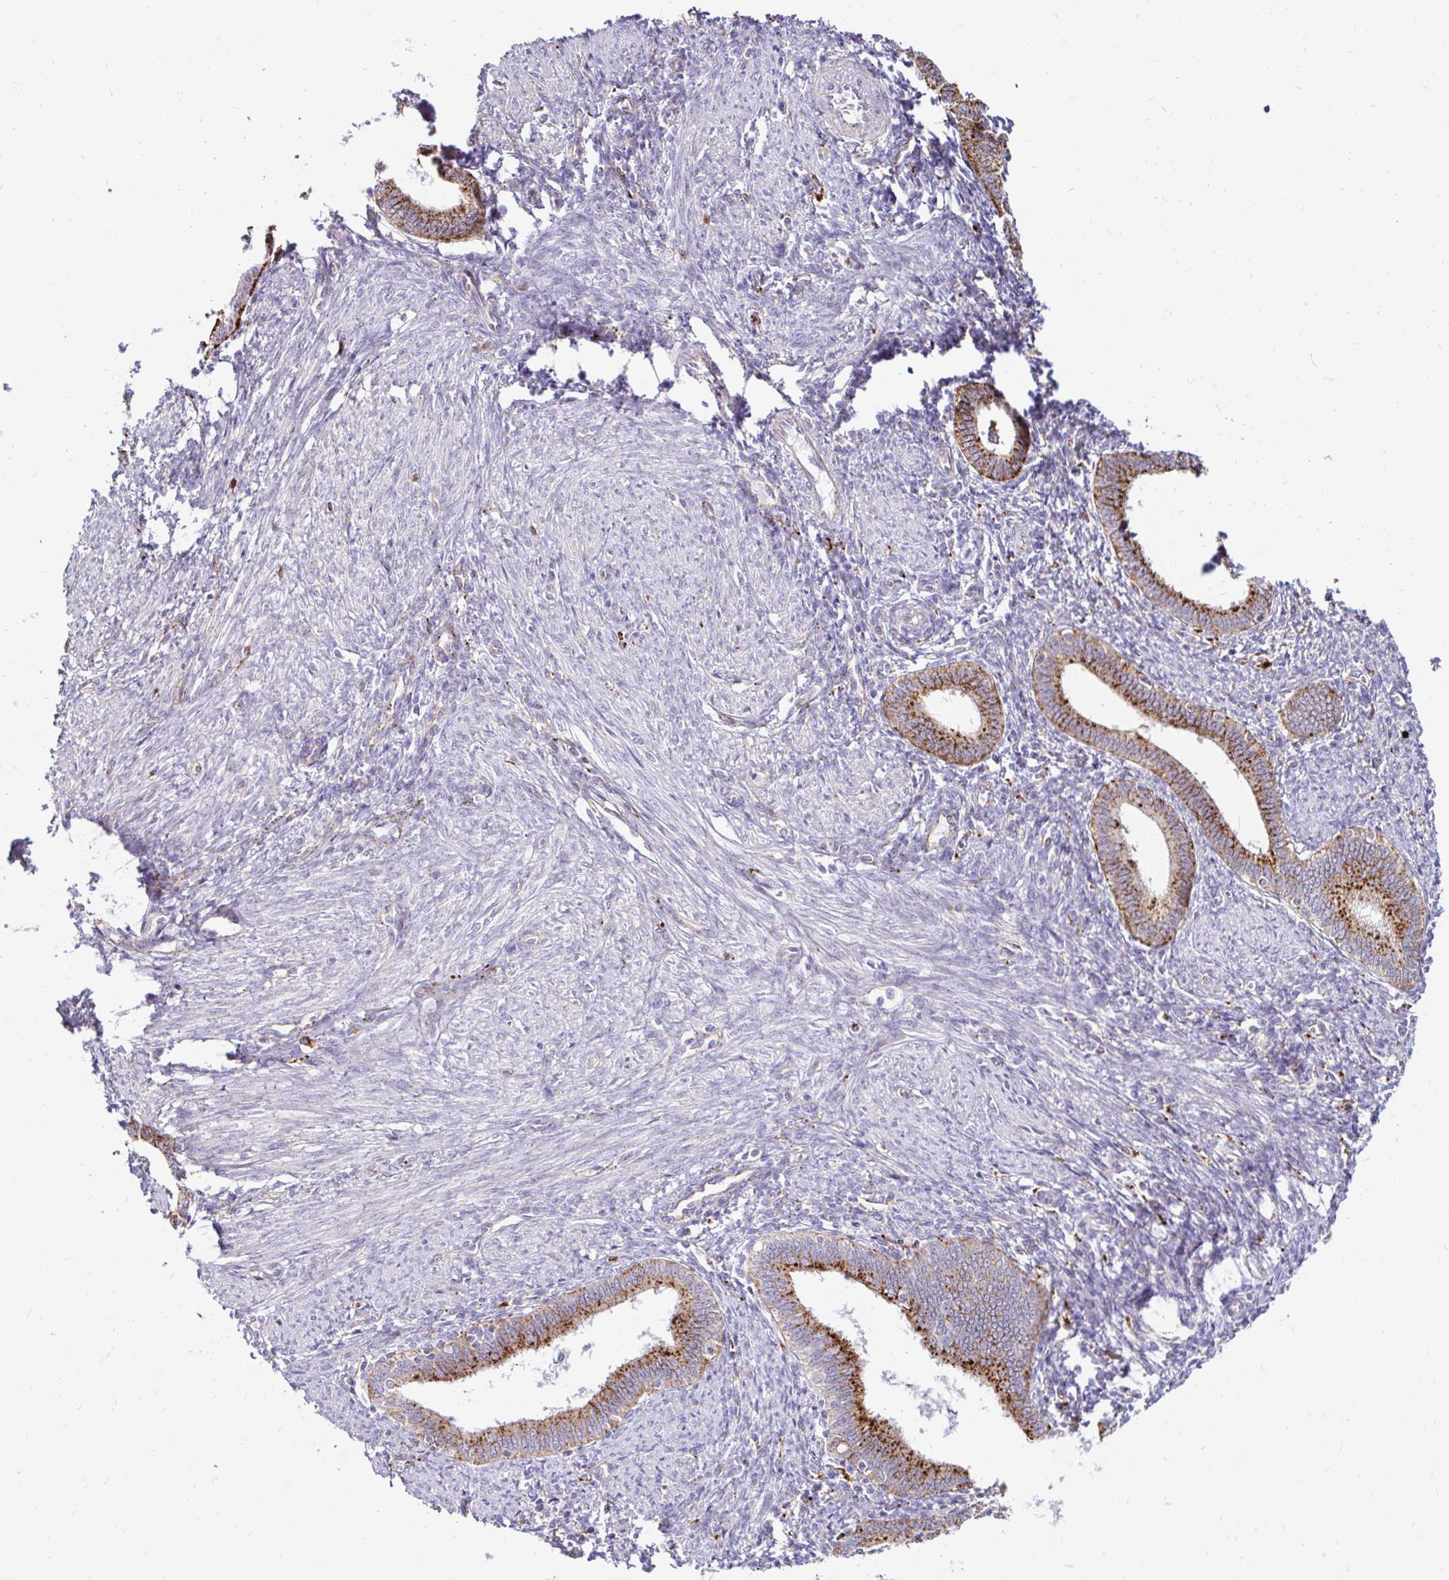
{"staining": {"intensity": "negative", "quantity": "none", "location": "none"}, "tissue": "endometrium", "cell_type": "Cells in endometrial stroma", "image_type": "normal", "snomed": [{"axis": "morphology", "description": "Normal tissue, NOS"}, {"axis": "topography", "description": "Endometrium"}], "caption": "Immunohistochemistry histopathology image of unremarkable endometrium: human endometrium stained with DAB exhibits no significant protein positivity in cells in endometrial stroma. (Brightfield microscopy of DAB (3,3'-diaminobenzidine) immunohistochemistry (IHC) at high magnification).", "gene": "FUCA1", "patient": {"sex": "female", "age": 41}}